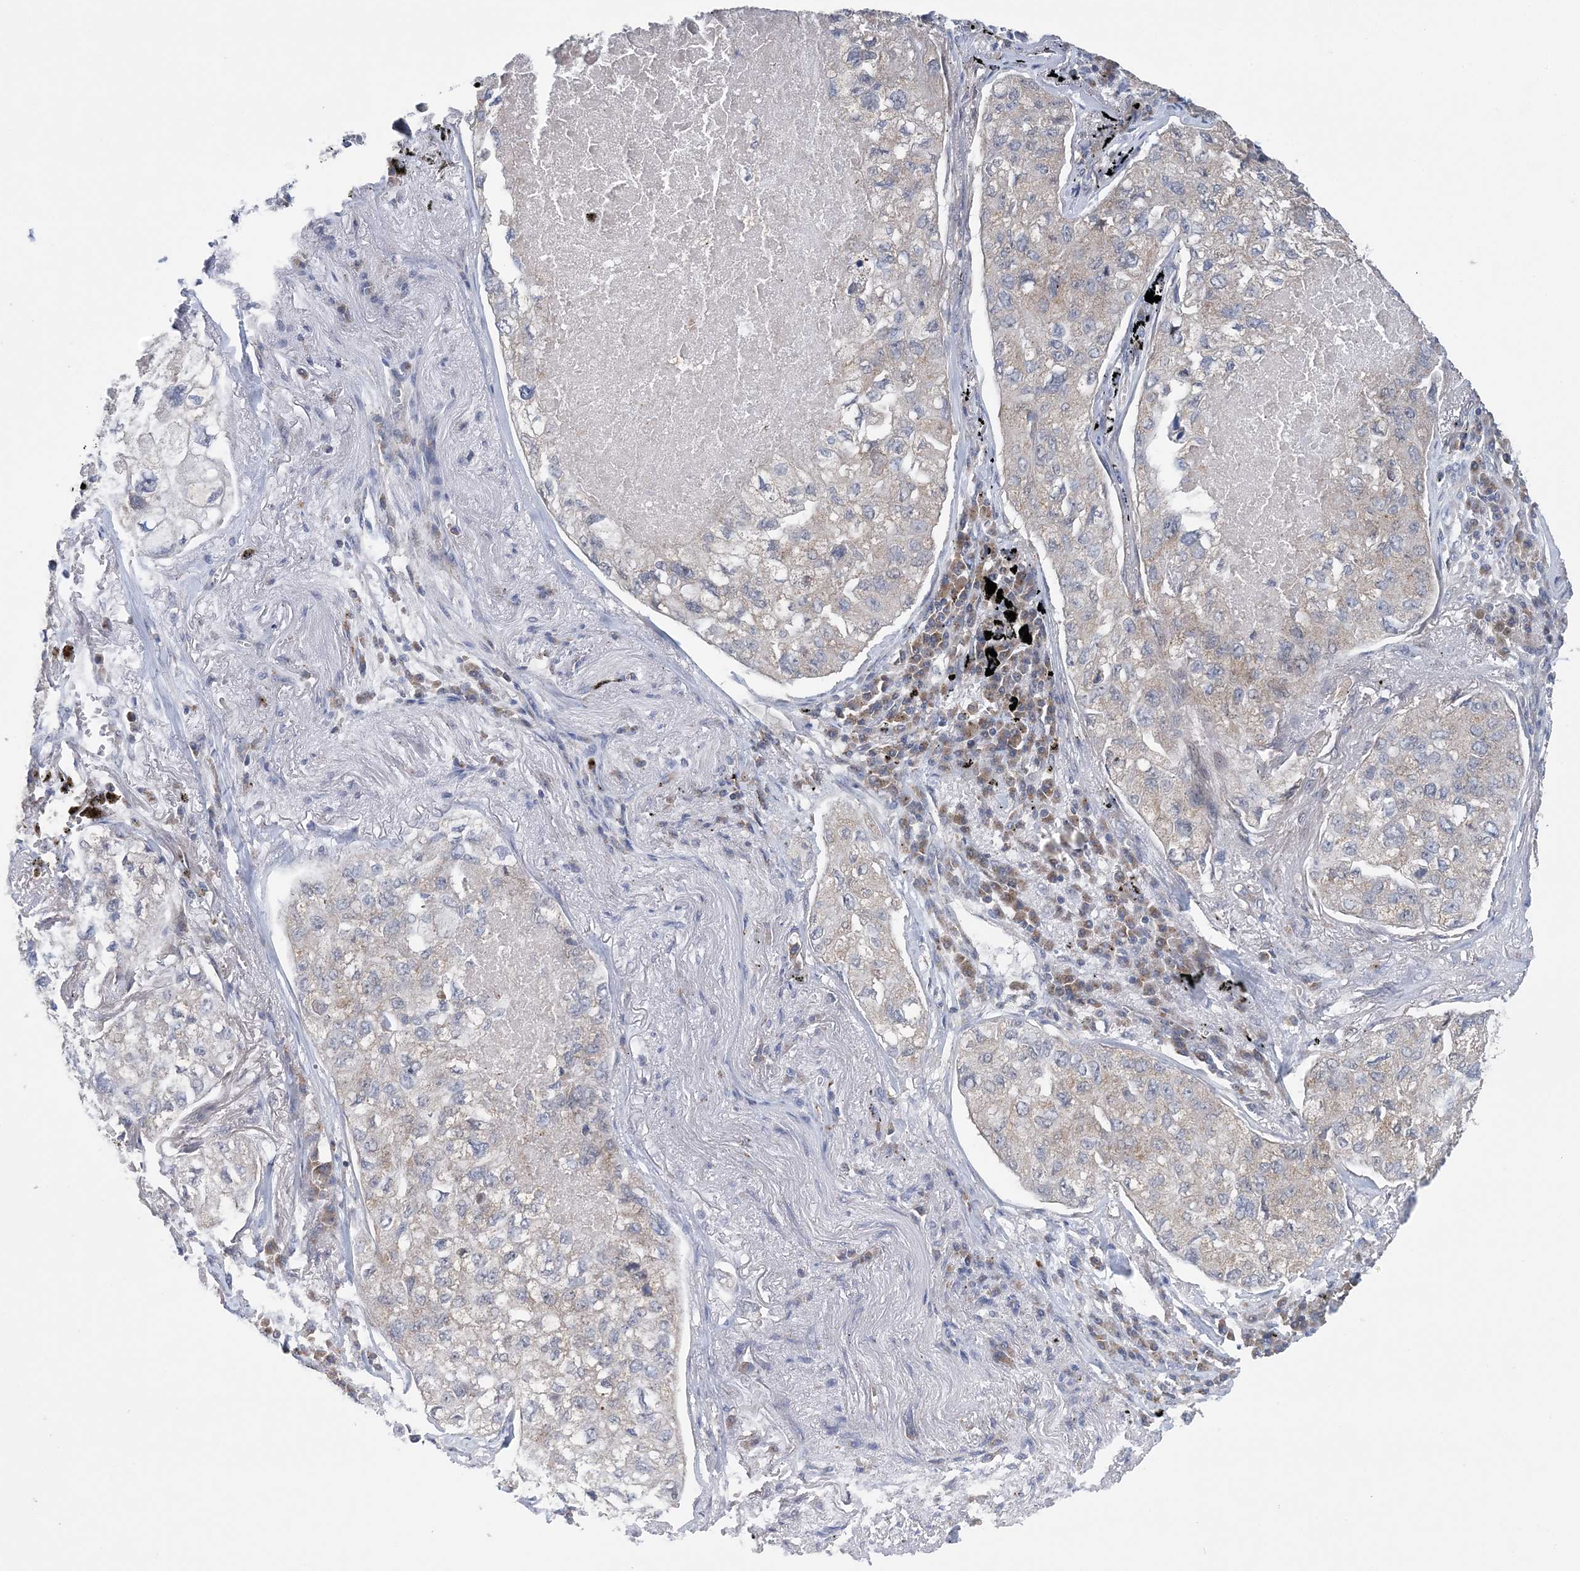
{"staining": {"intensity": "negative", "quantity": "none", "location": "none"}, "tissue": "lung cancer", "cell_type": "Tumor cells", "image_type": "cancer", "snomed": [{"axis": "morphology", "description": "Adenocarcinoma, NOS"}, {"axis": "topography", "description": "Lung"}], "caption": "Adenocarcinoma (lung) stained for a protein using IHC demonstrates no staining tumor cells.", "gene": "COPE", "patient": {"sex": "male", "age": 65}}